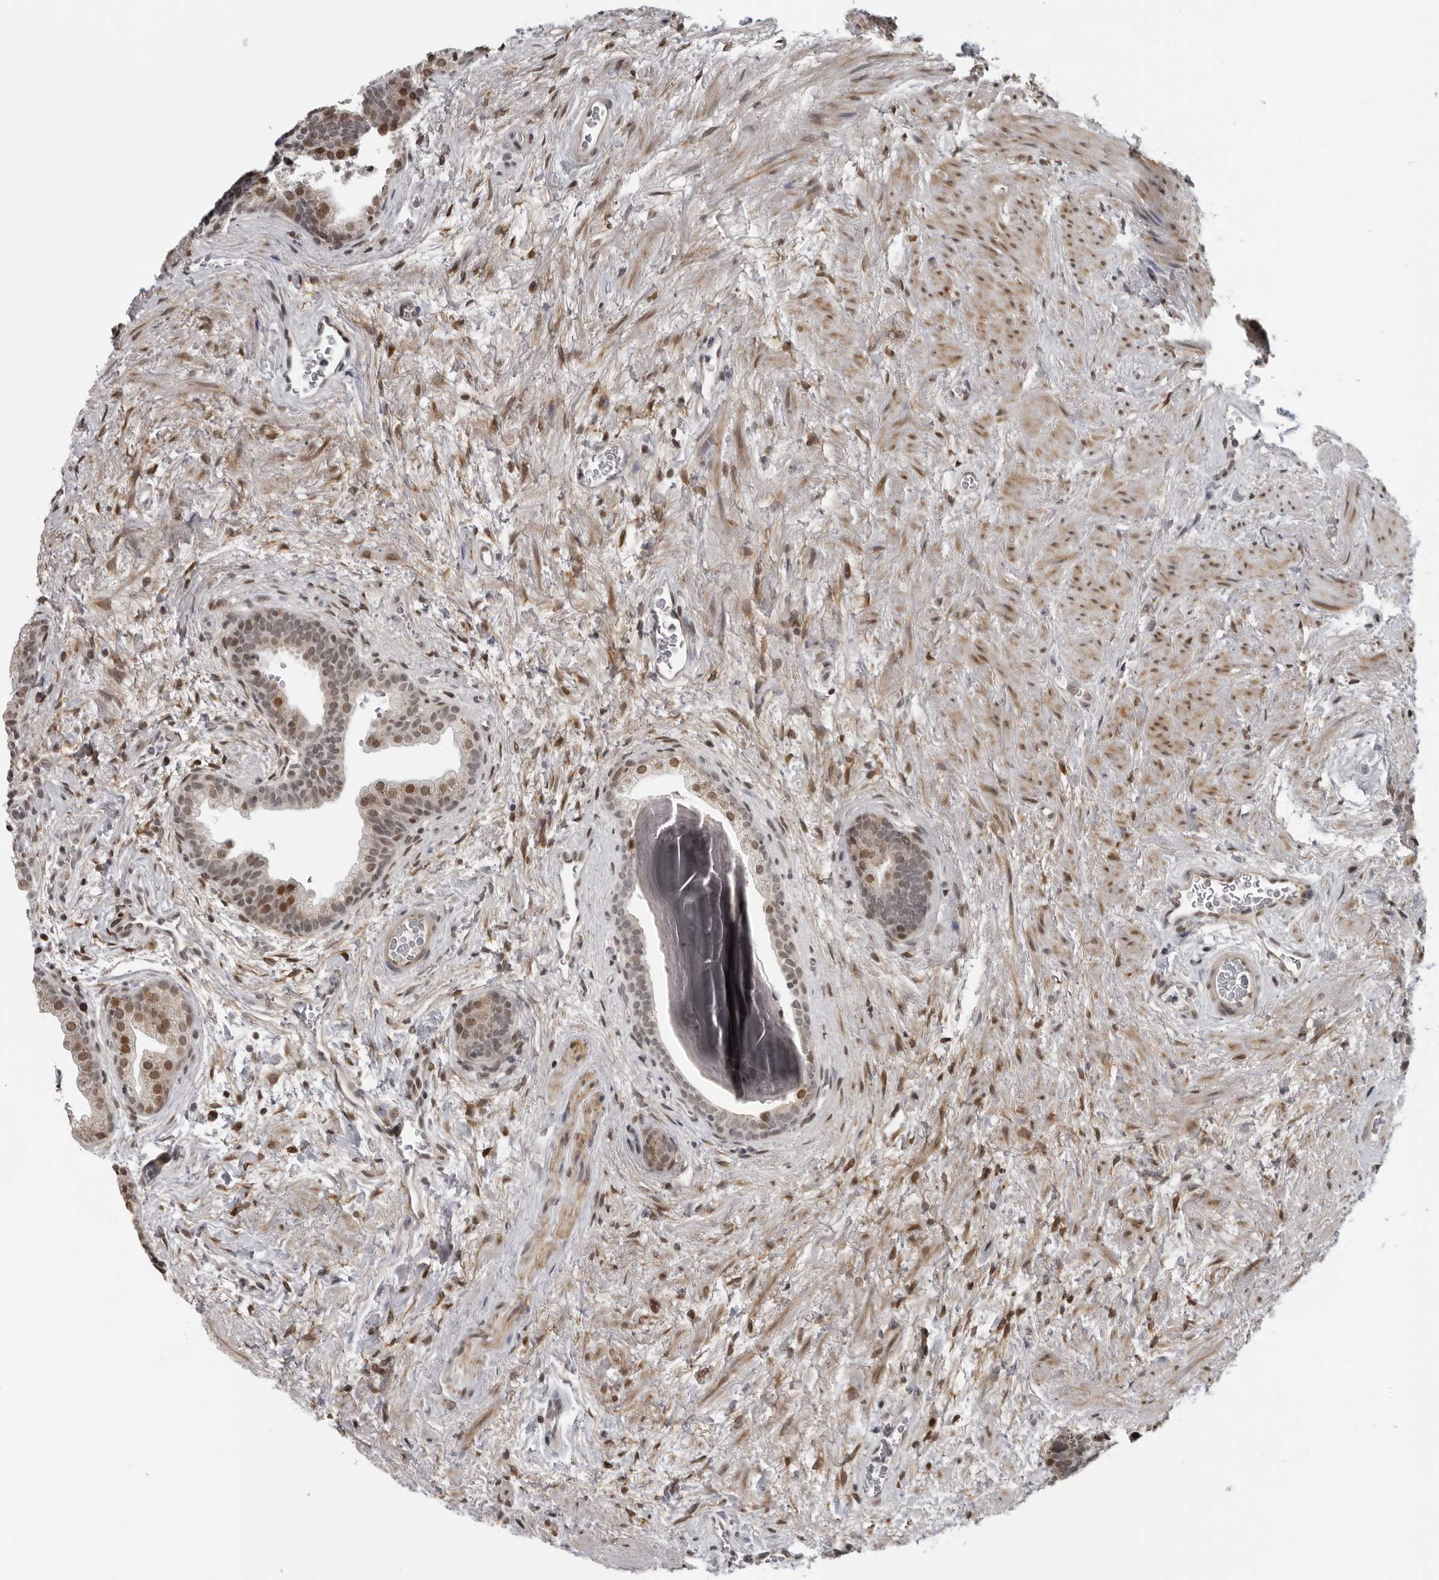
{"staining": {"intensity": "moderate", "quantity": "25%-75%", "location": "nuclear"}, "tissue": "prostate", "cell_type": "Glandular cells", "image_type": "normal", "snomed": [{"axis": "morphology", "description": "Normal tissue, NOS"}, {"axis": "topography", "description": "Prostate"}], "caption": "Prostate stained for a protein (brown) displays moderate nuclear positive staining in approximately 25%-75% of glandular cells.", "gene": "MAF", "patient": {"sex": "male", "age": 48}}